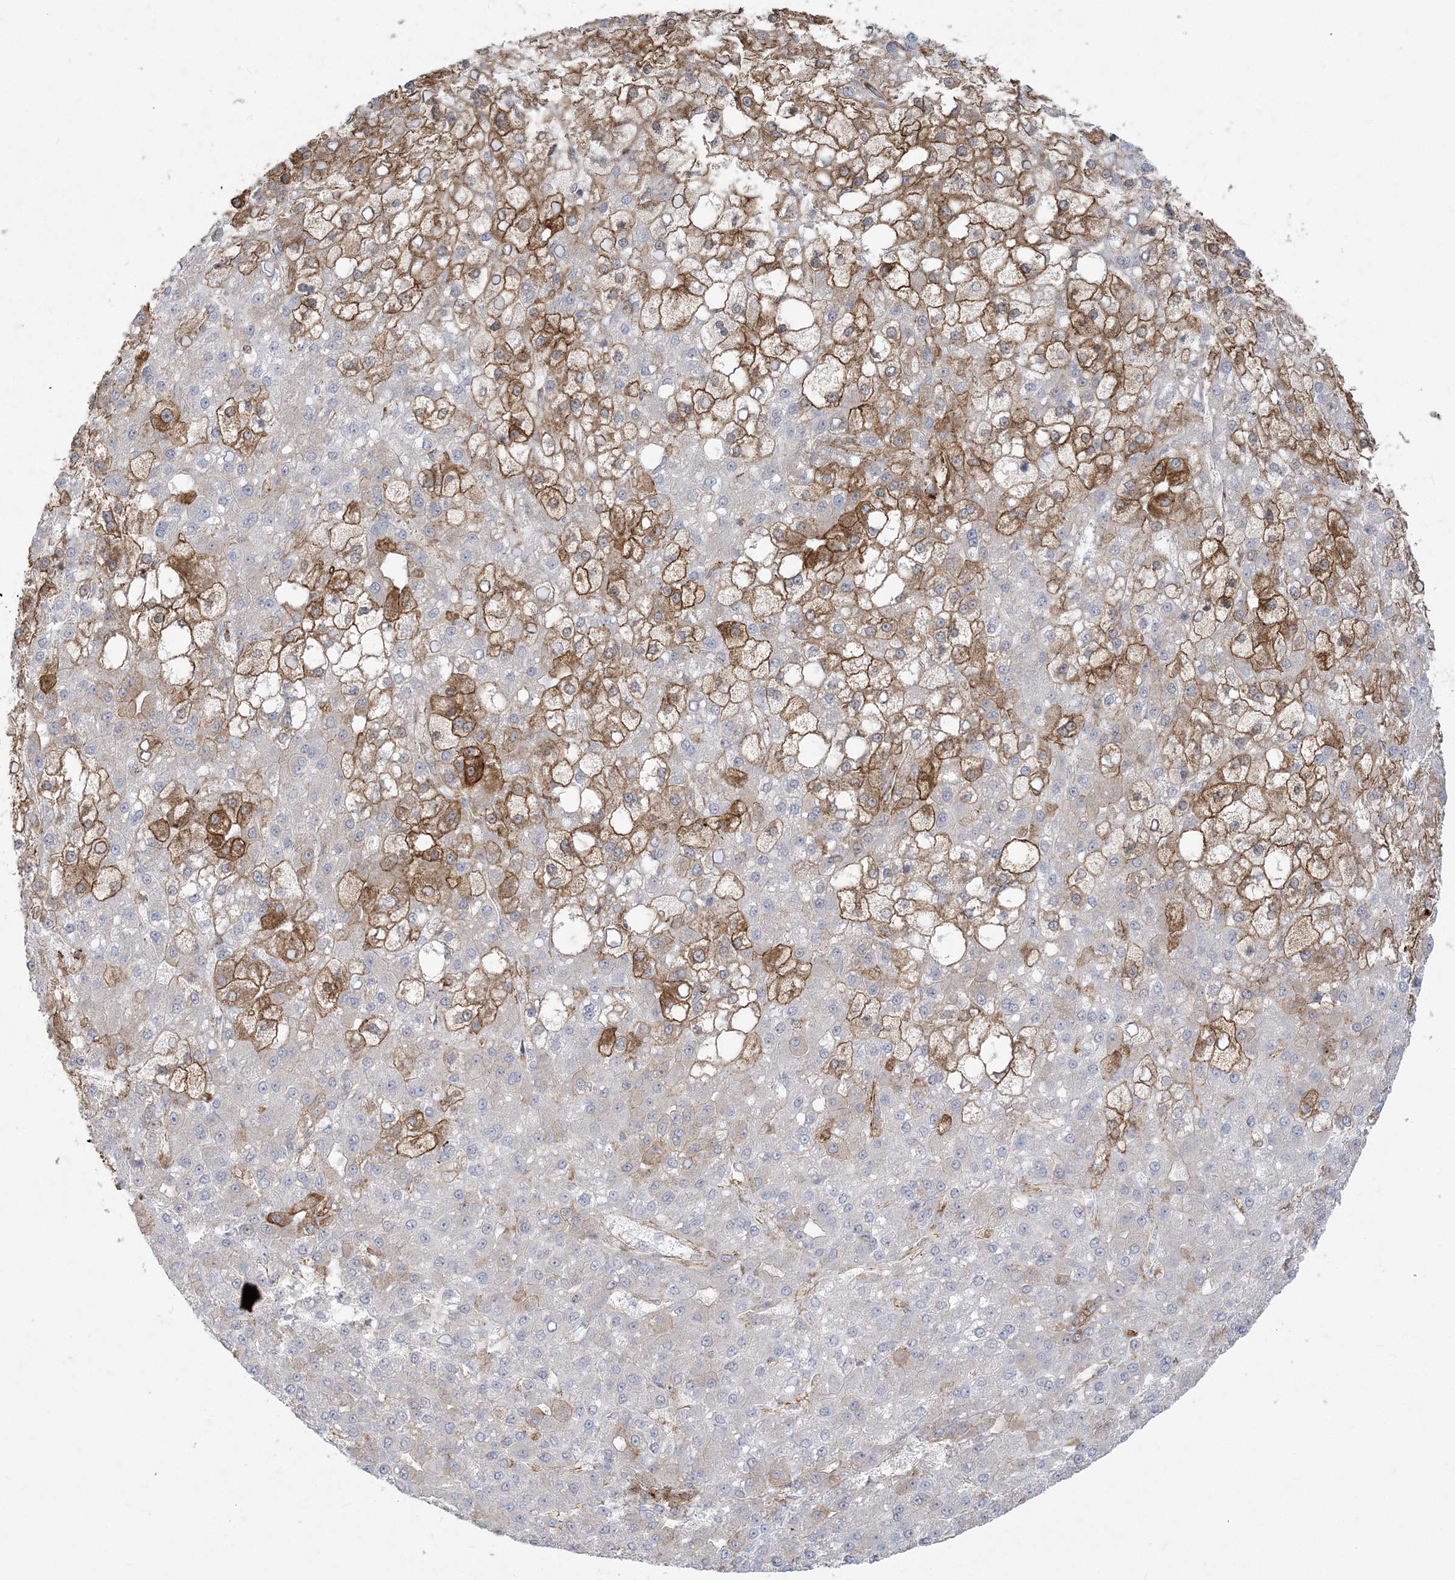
{"staining": {"intensity": "moderate", "quantity": "25%-75%", "location": "cytoplasmic/membranous"}, "tissue": "liver cancer", "cell_type": "Tumor cells", "image_type": "cancer", "snomed": [{"axis": "morphology", "description": "Carcinoma, Hepatocellular, NOS"}, {"axis": "topography", "description": "Liver"}], "caption": "A photomicrograph of human liver cancer (hepatocellular carcinoma) stained for a protein shows moderate cytoplasmic/membranous brown staining in tumor cells.", "gene": "DERL3", "patient": {"sex": "male", "age": 67}}